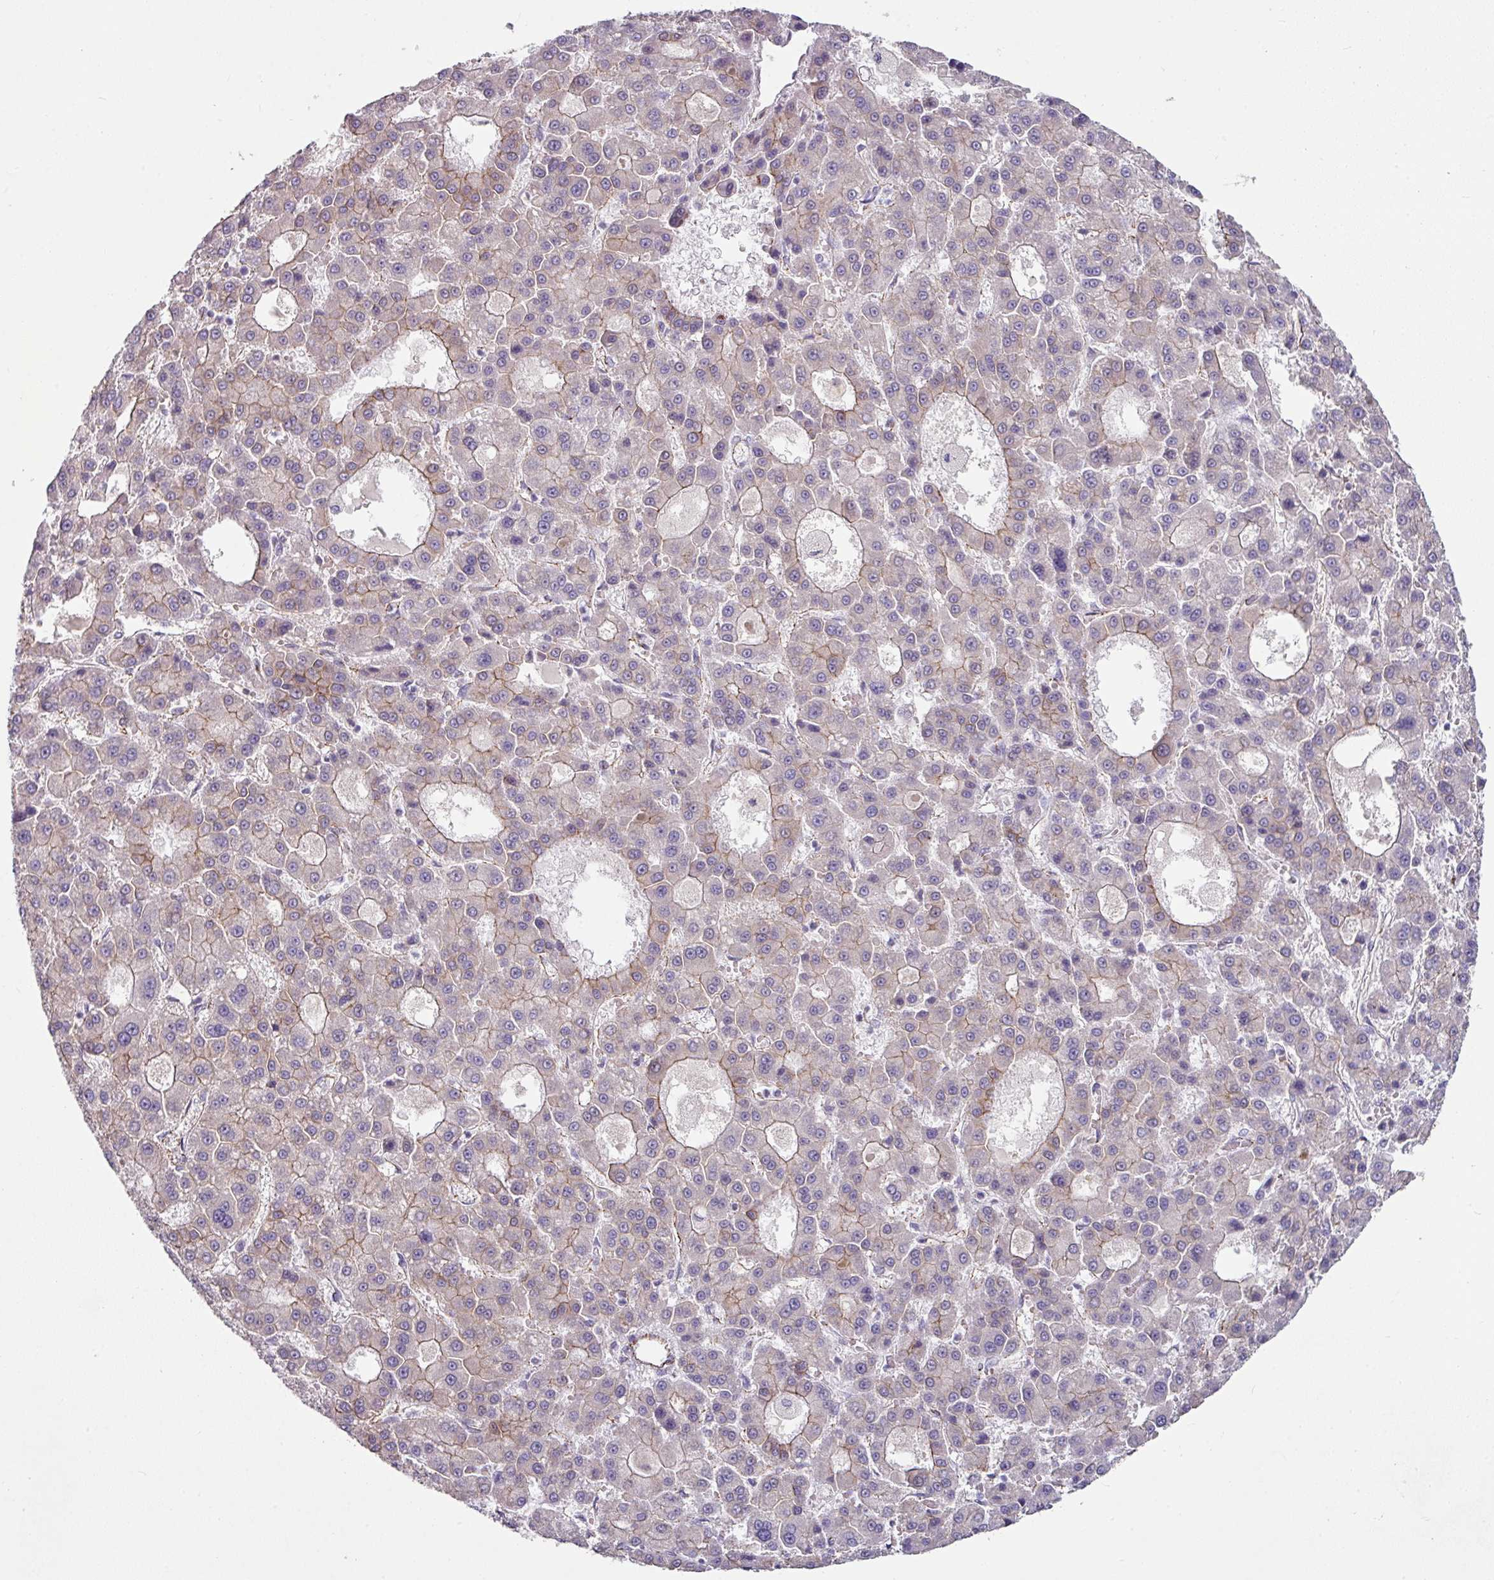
{"staining": {"intensity": "weak", "quantity": "25%-75%", "location": "cytoplasmic/membranous"}, "tissue": "liver cancer", "cell_type": "Tumor cells", "image_type": "cancer", "snomed": [{"axis": "morphology", "description": "Carcinoma, Hepatocellular, NOS"}, {"axis": "topography", "description": "Liver"}], "caption": "Liver hepatocellular carcinoma stained with IHC demonstrates weak cytoplasmic/membranous staining in about 25%-75% of tumor cells.", "gene": "JUP", "patient": {"sex": "male", "age": 70}}